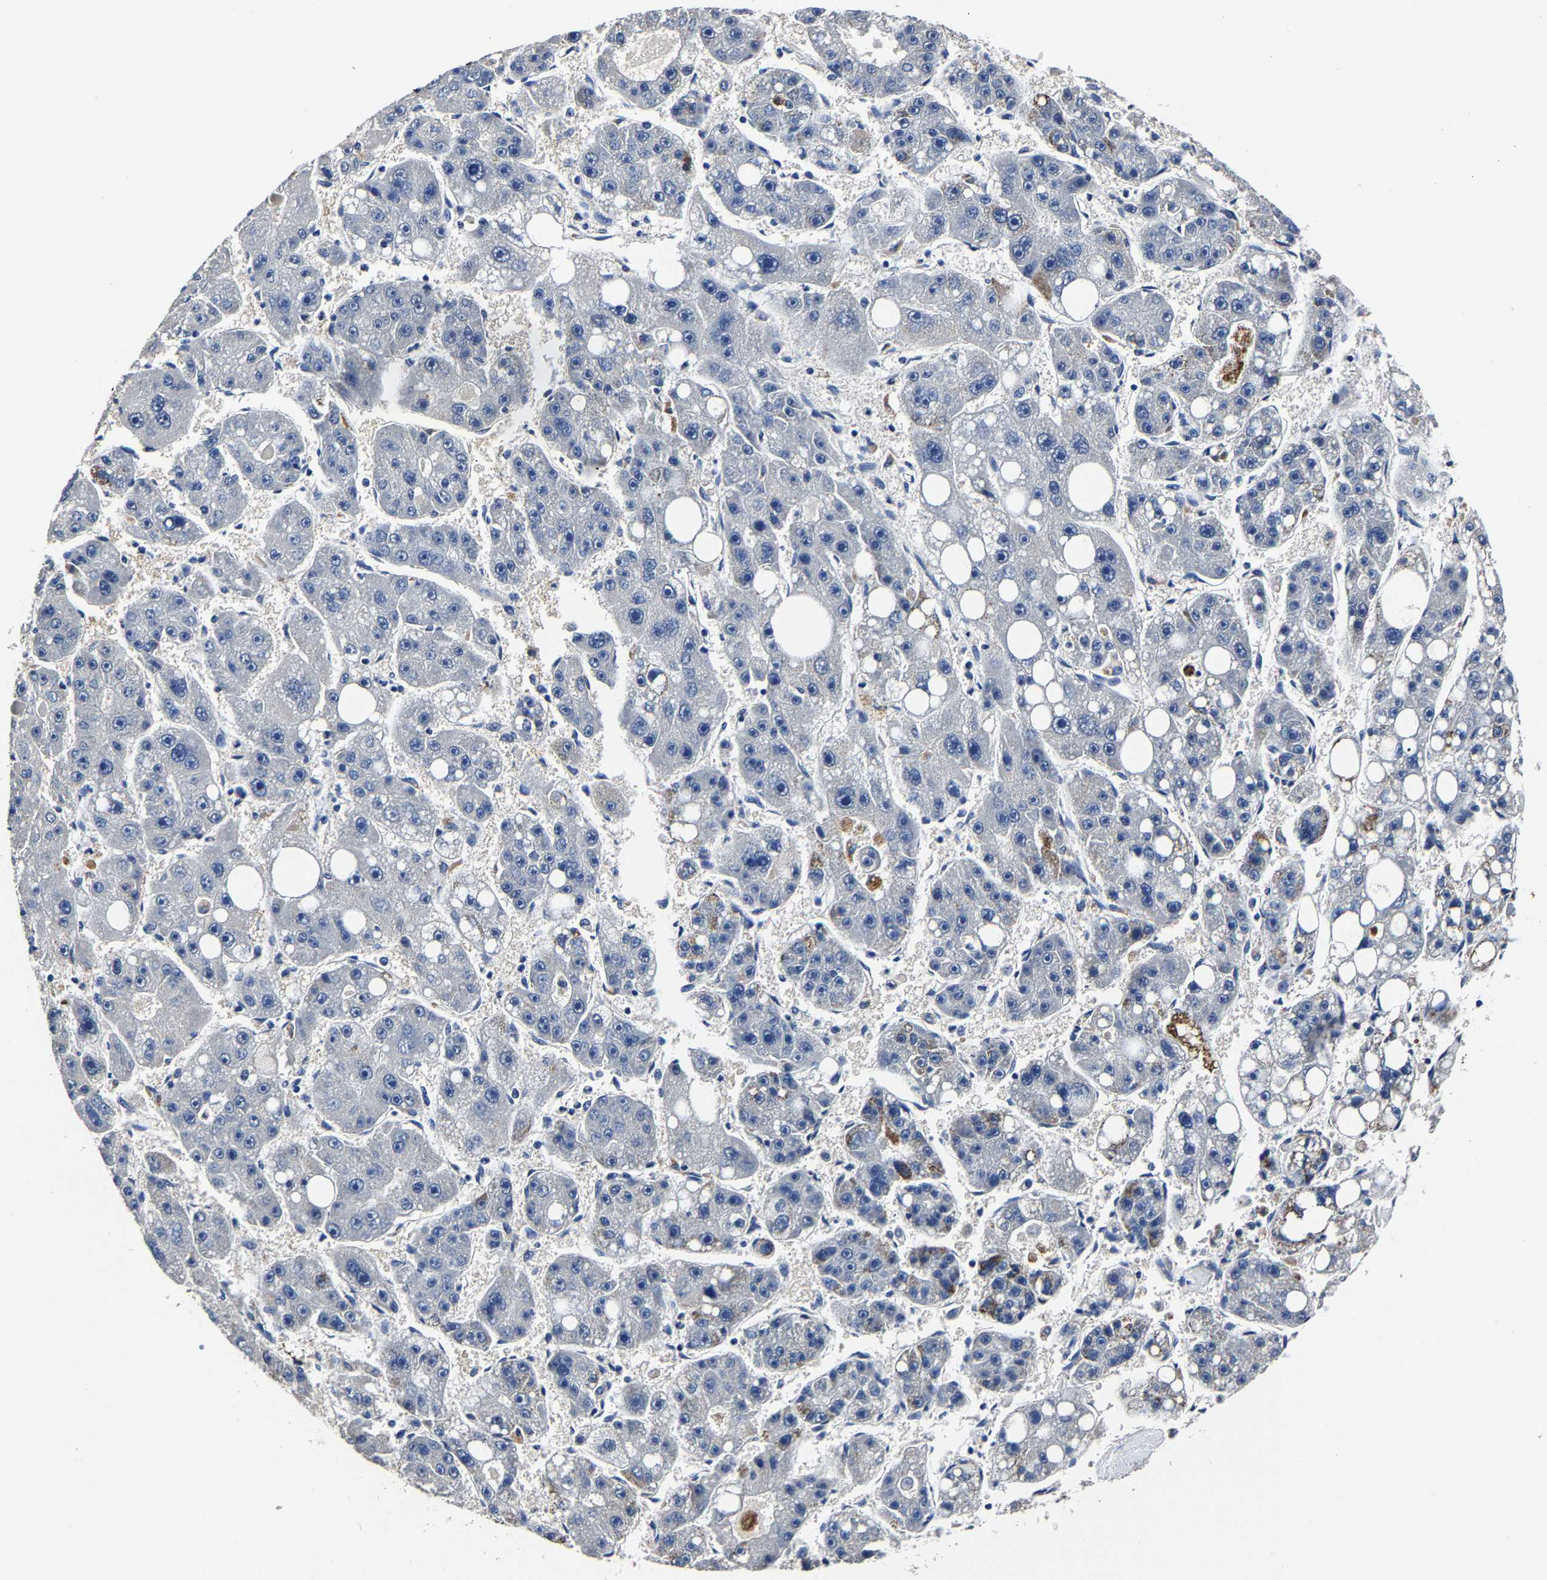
{"staining": {"intensity": "negative", "quantity": "none", "location": "none"}, "tissue": "liver cancer", "cell_type": "Tumor cells", "image_type": "cancer", "snomed": [{"axis": "morphology", "description": "Carcinoma, Hepatocellular, NOS"}, {"axis": "topography", "description": "Liver"}], "caption": "Liver hepatocellular carcinoma was stained to show a protein in brown. There is no significant positivity in tumor cells.", "gene": "PSPH", "patient": {"sex": "female", "age": 61}}